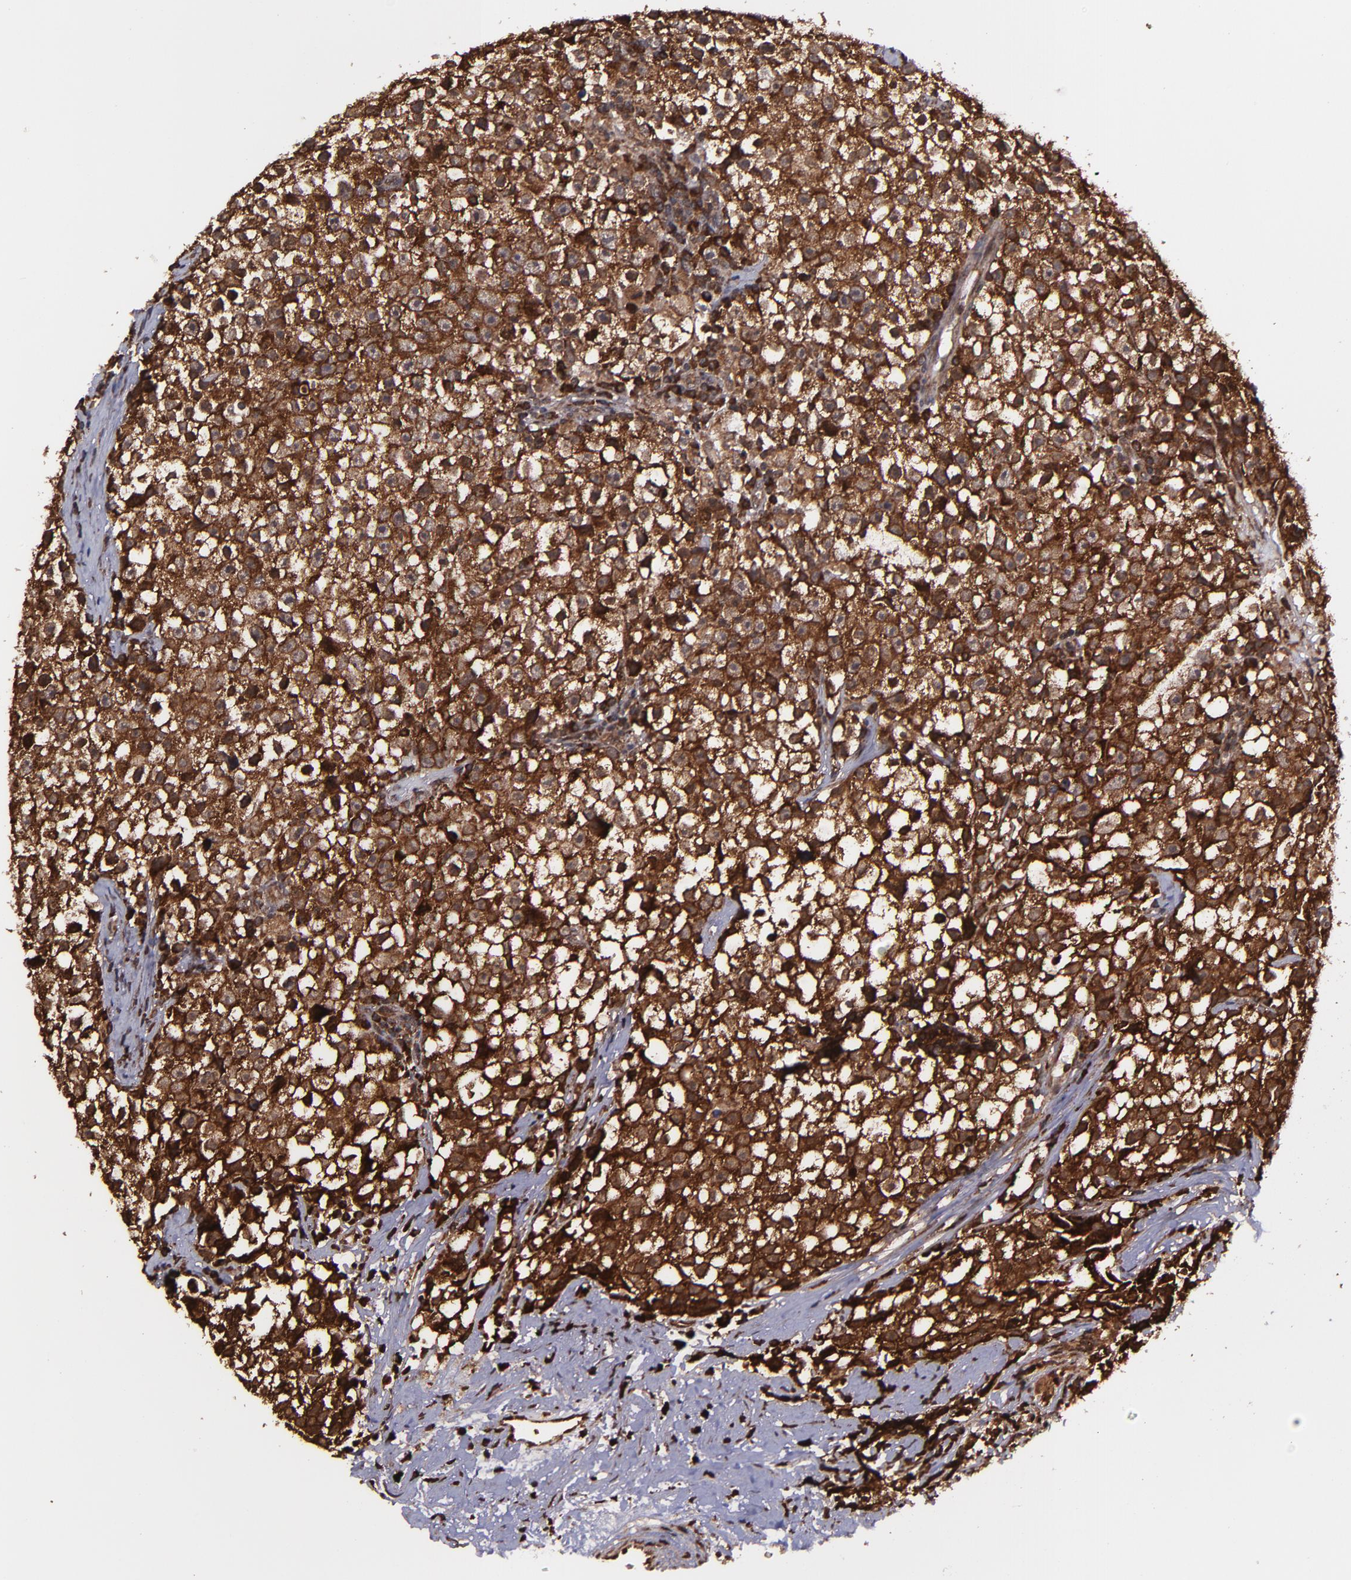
{"staining": {"intensity": "strong", "quantity": ">75%", "location": "cytoplasmic/membranous,nuclear"}, "tissue": "testis cancer", "cell_type": "Tumor cells", "image_type": "cancer", "snomed": [{"axis": "morphology", "description": "Seminoma, NOS"}, {"axis": "topography", "description": "Testis"}], "caption": "A histopathology image showing strong cytoplasmic/membranous and nuclear expression in approximately >75% of tumor cells in testis cancer (seminoma), as visualized by brown immunohistochemical staining.", "gene": "EIF4ENIF1", "patient": {"sex": "male", "age": 35}}